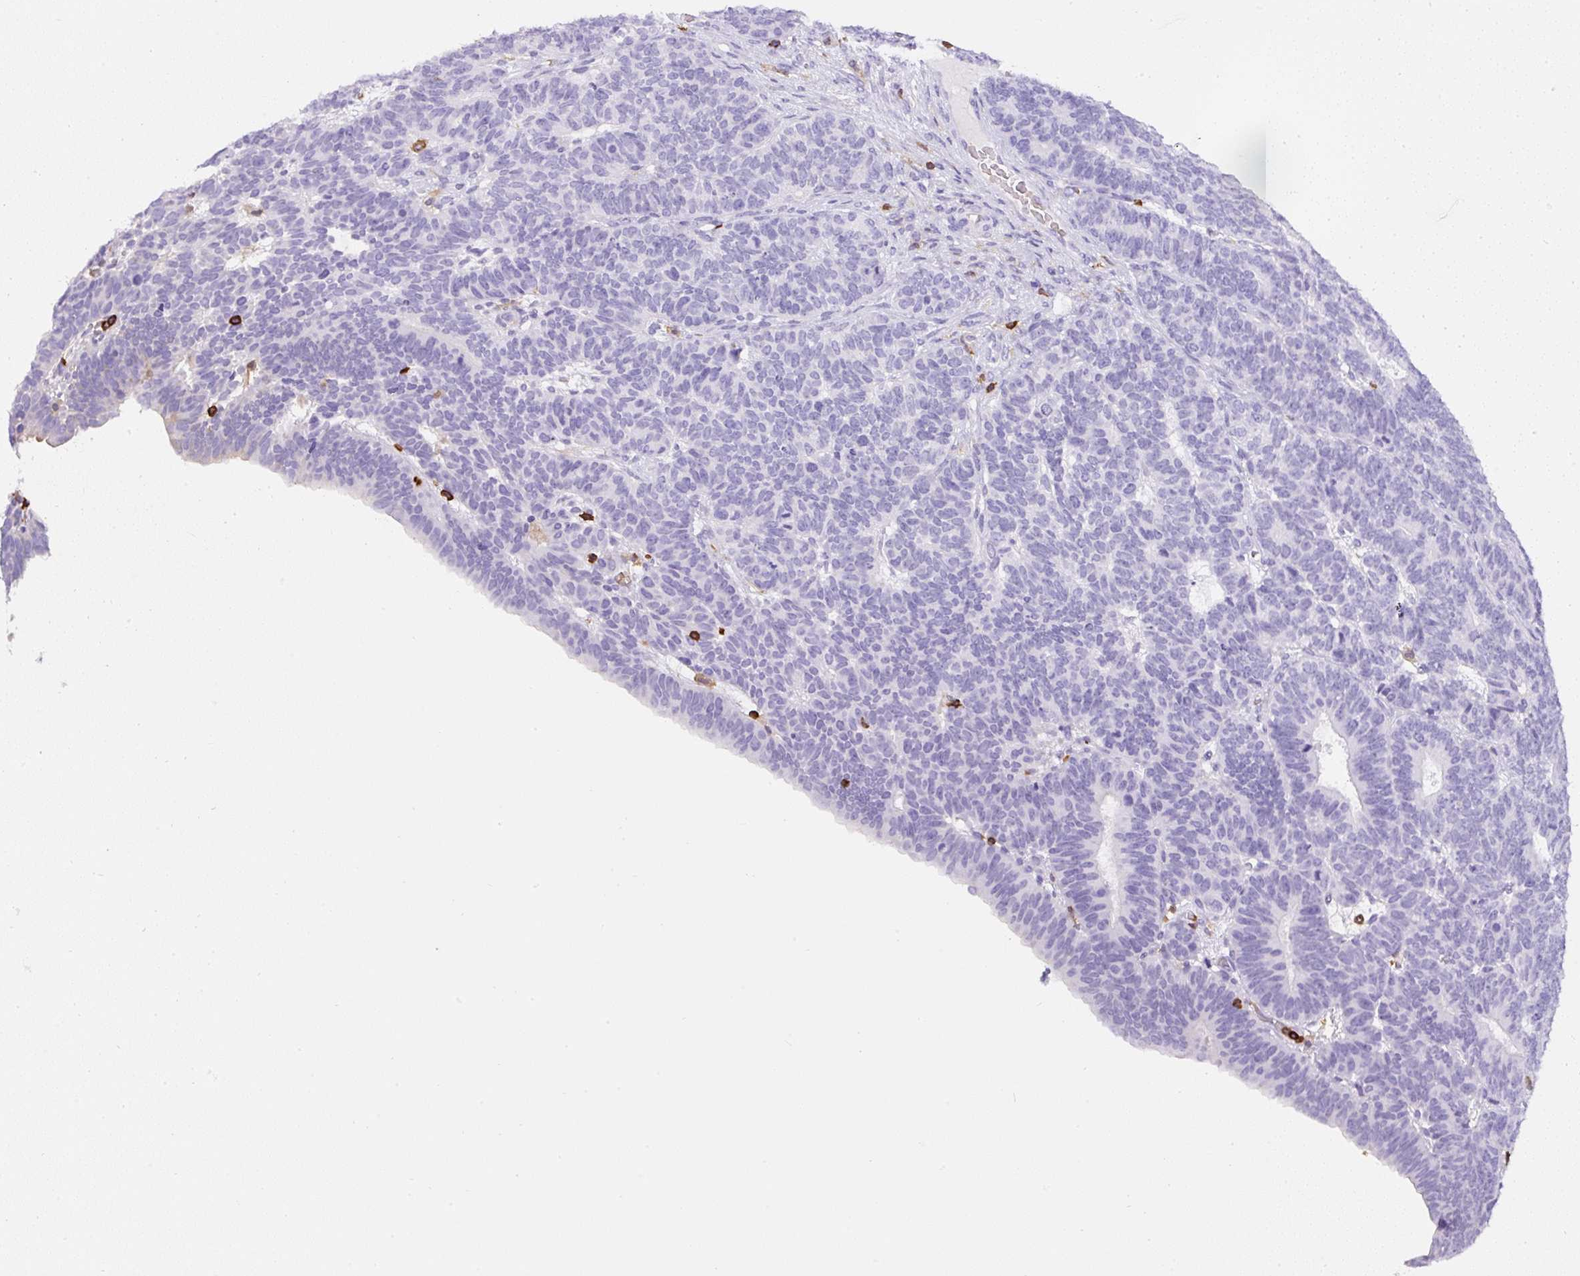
{"staining": {"intensity": "negative", "quantity": "none", "location": "none"}, "tissue": "endometrial cancer", "cell_type": "Tumor cells", "image_type": "cancer", "snomed": [{"axis": "morphology", "description": "Adenocarcinoma, NOS"}, {"axis": "topography", "description": "Endometrium"}], "caption": "An image of endometrial cancer stained for a protein reveals no brown staining in tumor cells.", "gene": "FAM228B", "patient": {"sex": "female", "age": 70}}